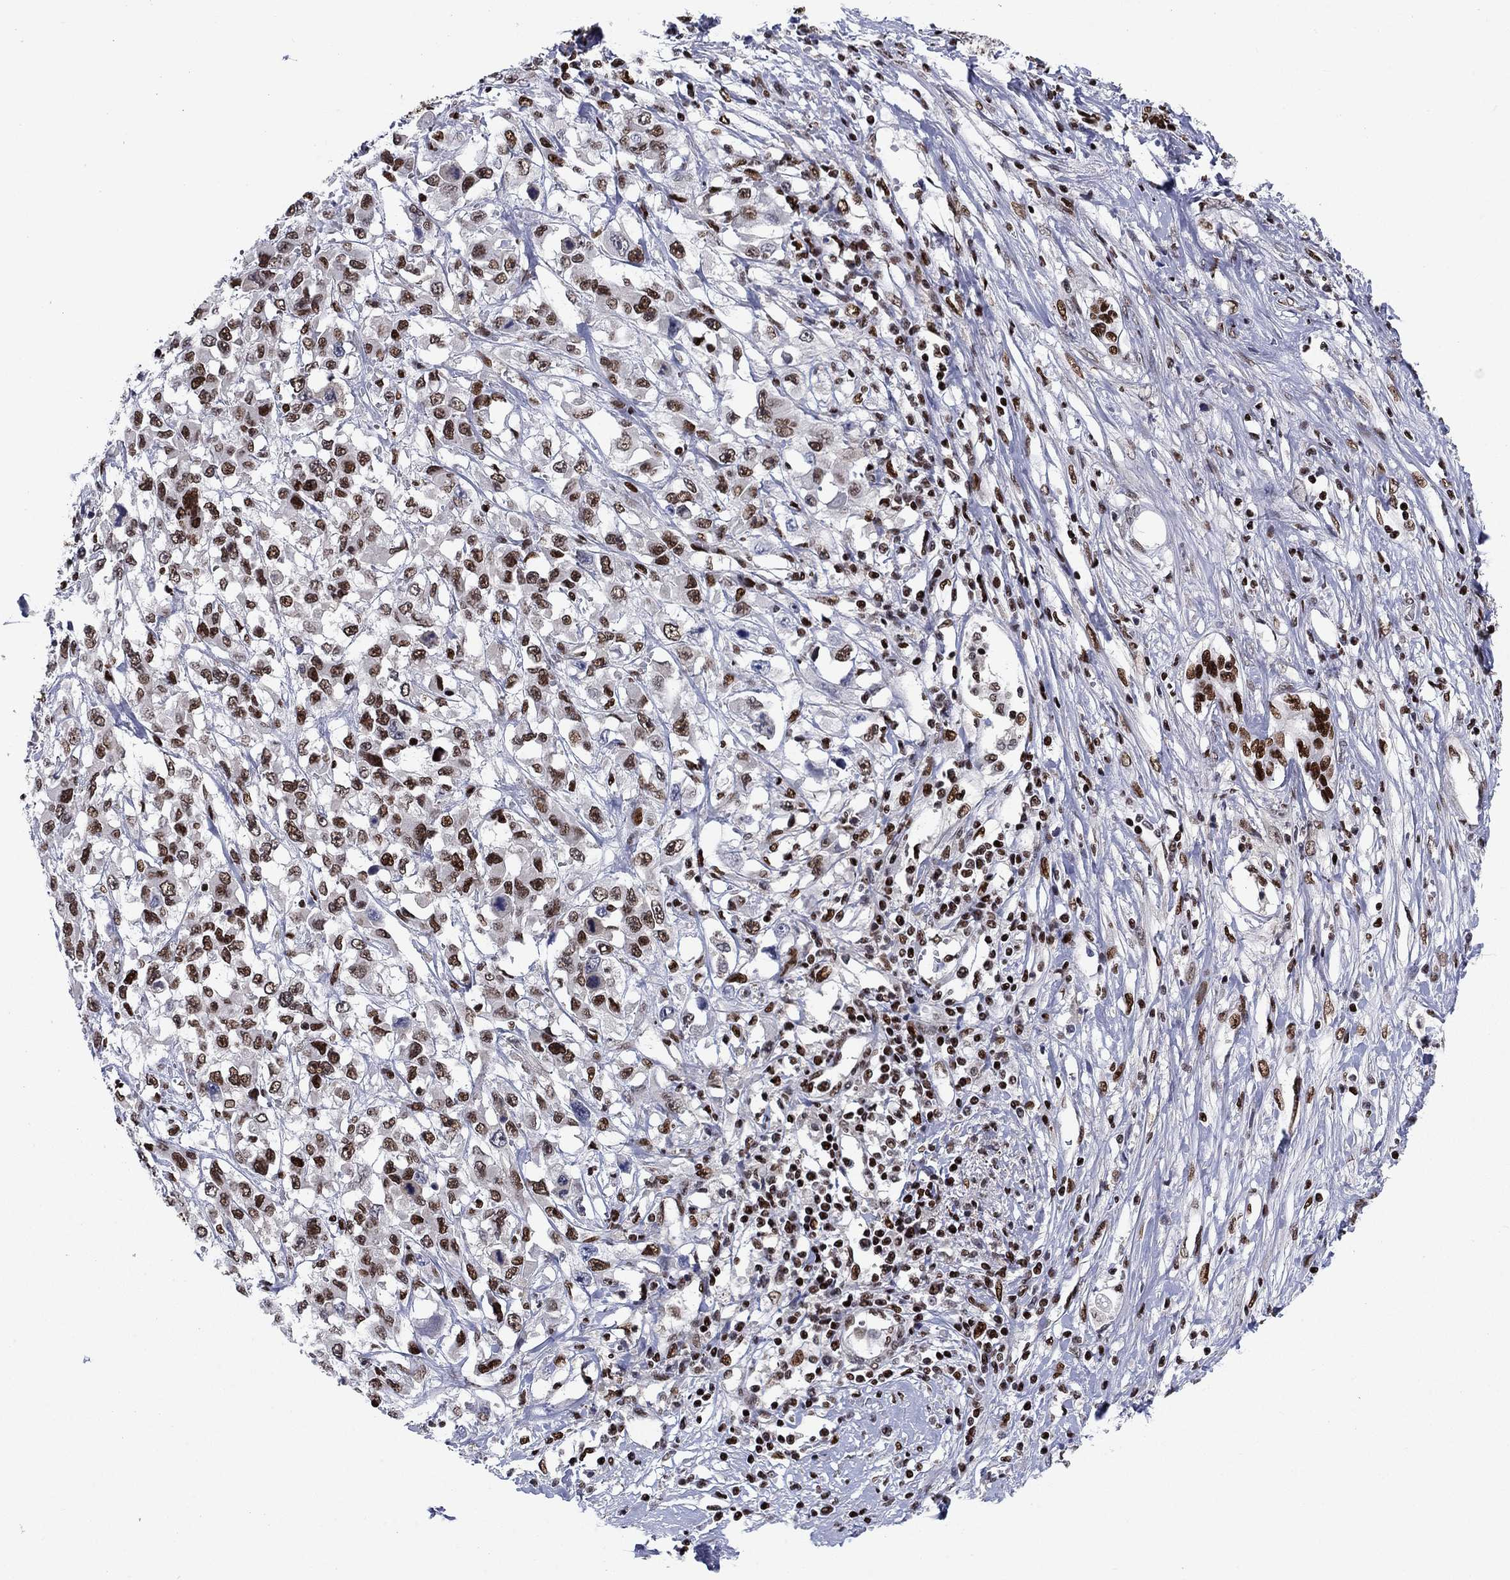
{"staining": {"intensity": "strong", "quantity": "25%-75%", "location": "nuclear"}, "tissue": "liver cancer", "cell_type": "Tumor cells", "image_type": "cancer", "snomed": [{"axis": "morphology", "description": "Adenocarcinoma, NOS"}, {"axis": "morphology", "description": "Cholangiocarcinoma"}, {"axis": "topography", "description": "Liver"}], "caption": "Liver cancer tissue demonstrates strong nuclear staining in about 25%-75% of tumor cells", "gene": "RPRD1B", "patient": {"sex": "male", "age": 64}}